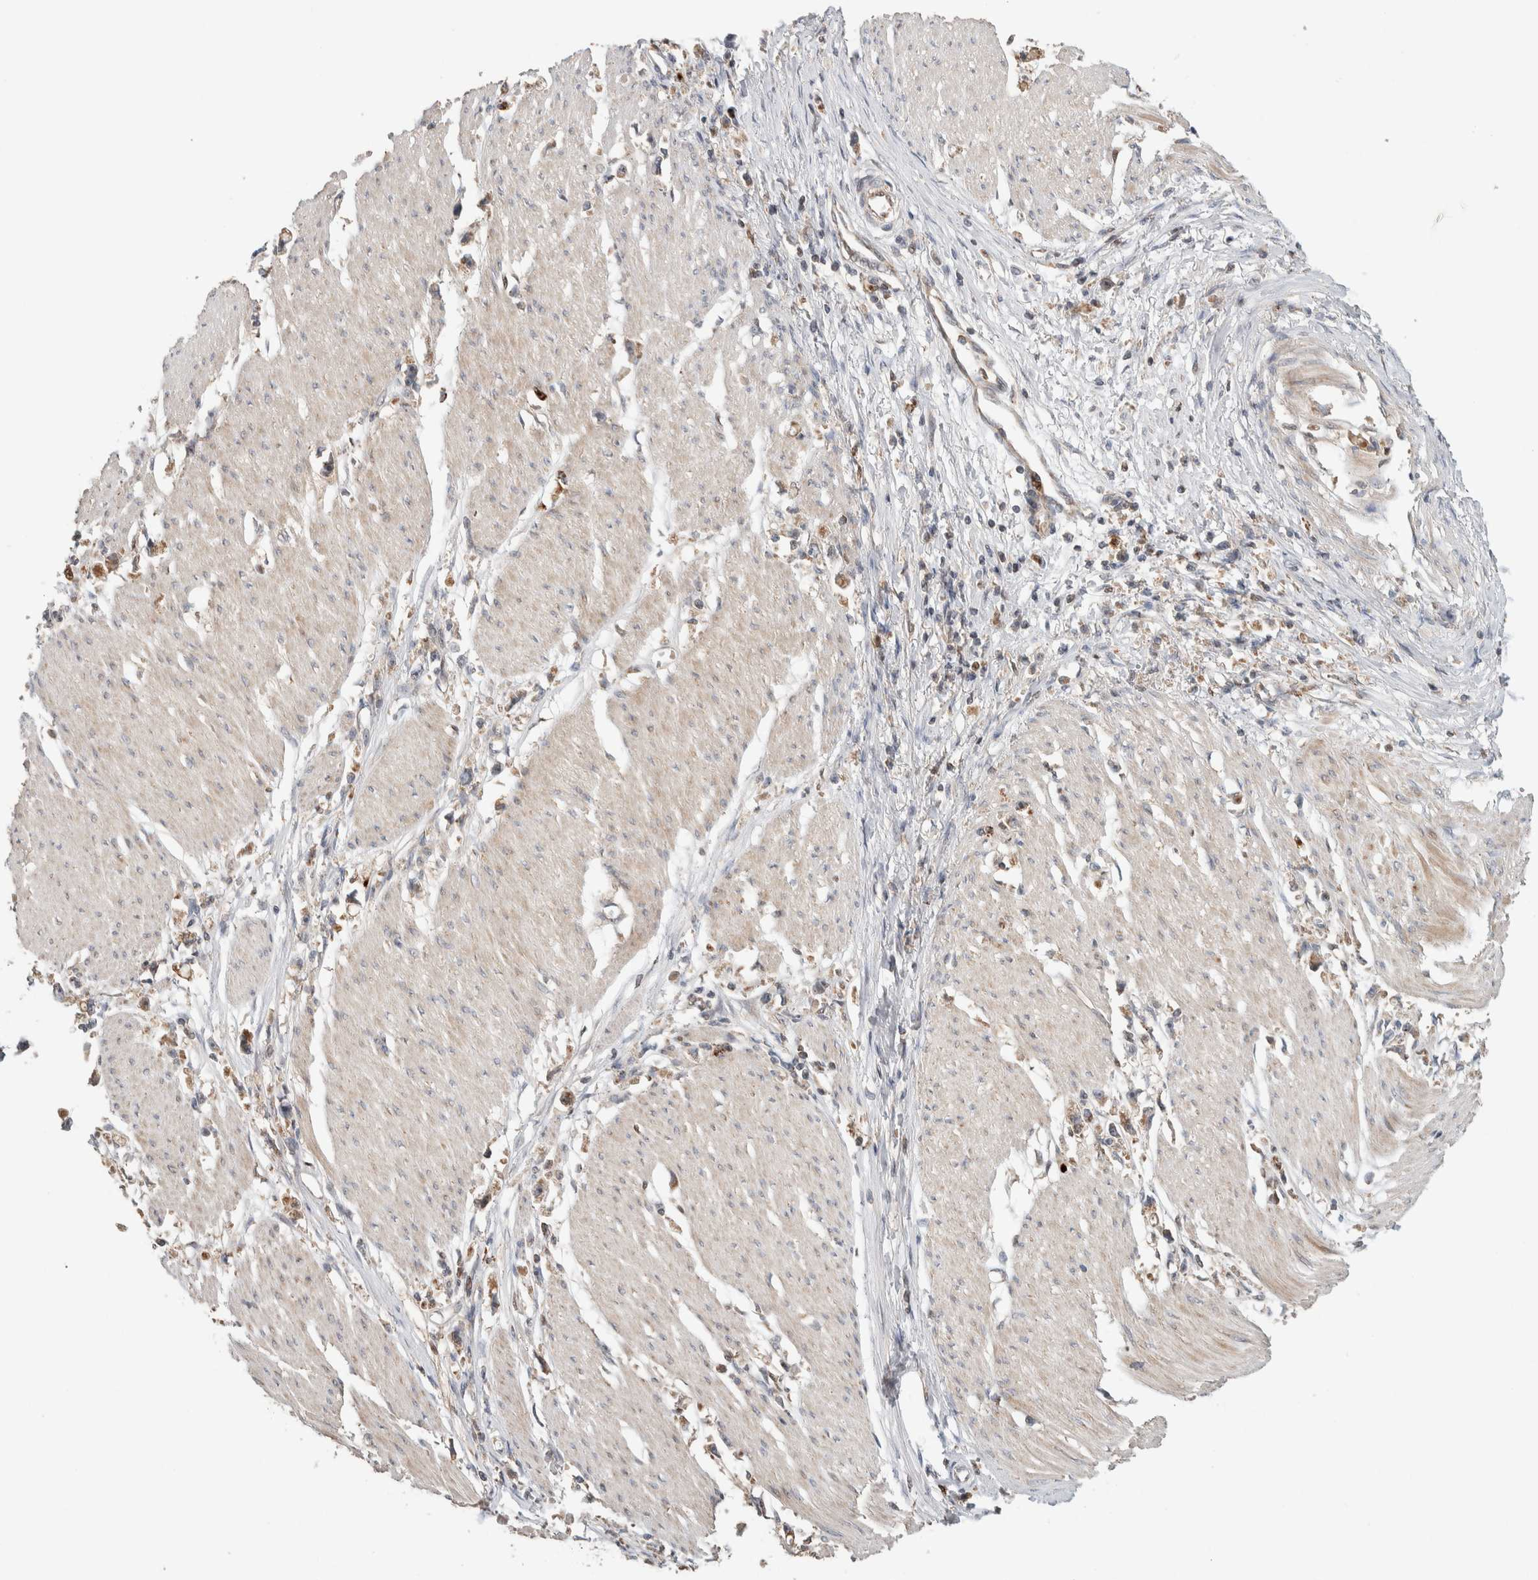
{"staining": {"intensity": "weak", "quantity": ">75%", "location": "cytoplasmic/membranous"}, "tissue": "stomach cancer", "cell_type": "Tumor cells", "image_type": "cancer", "snomed": [{"axis": "morphology", "description": "Adenocarcinoma, NOS"}, {"axis": "topography", "description": "Stomach"}], "caption": "The image exhibits staining of stomach cancer, revealing weak cytoplasmic/membranous protein staining (brown color) within tumor cells.", "gene": "VPS53", "patient": {"sex": "female", "age": 59}}